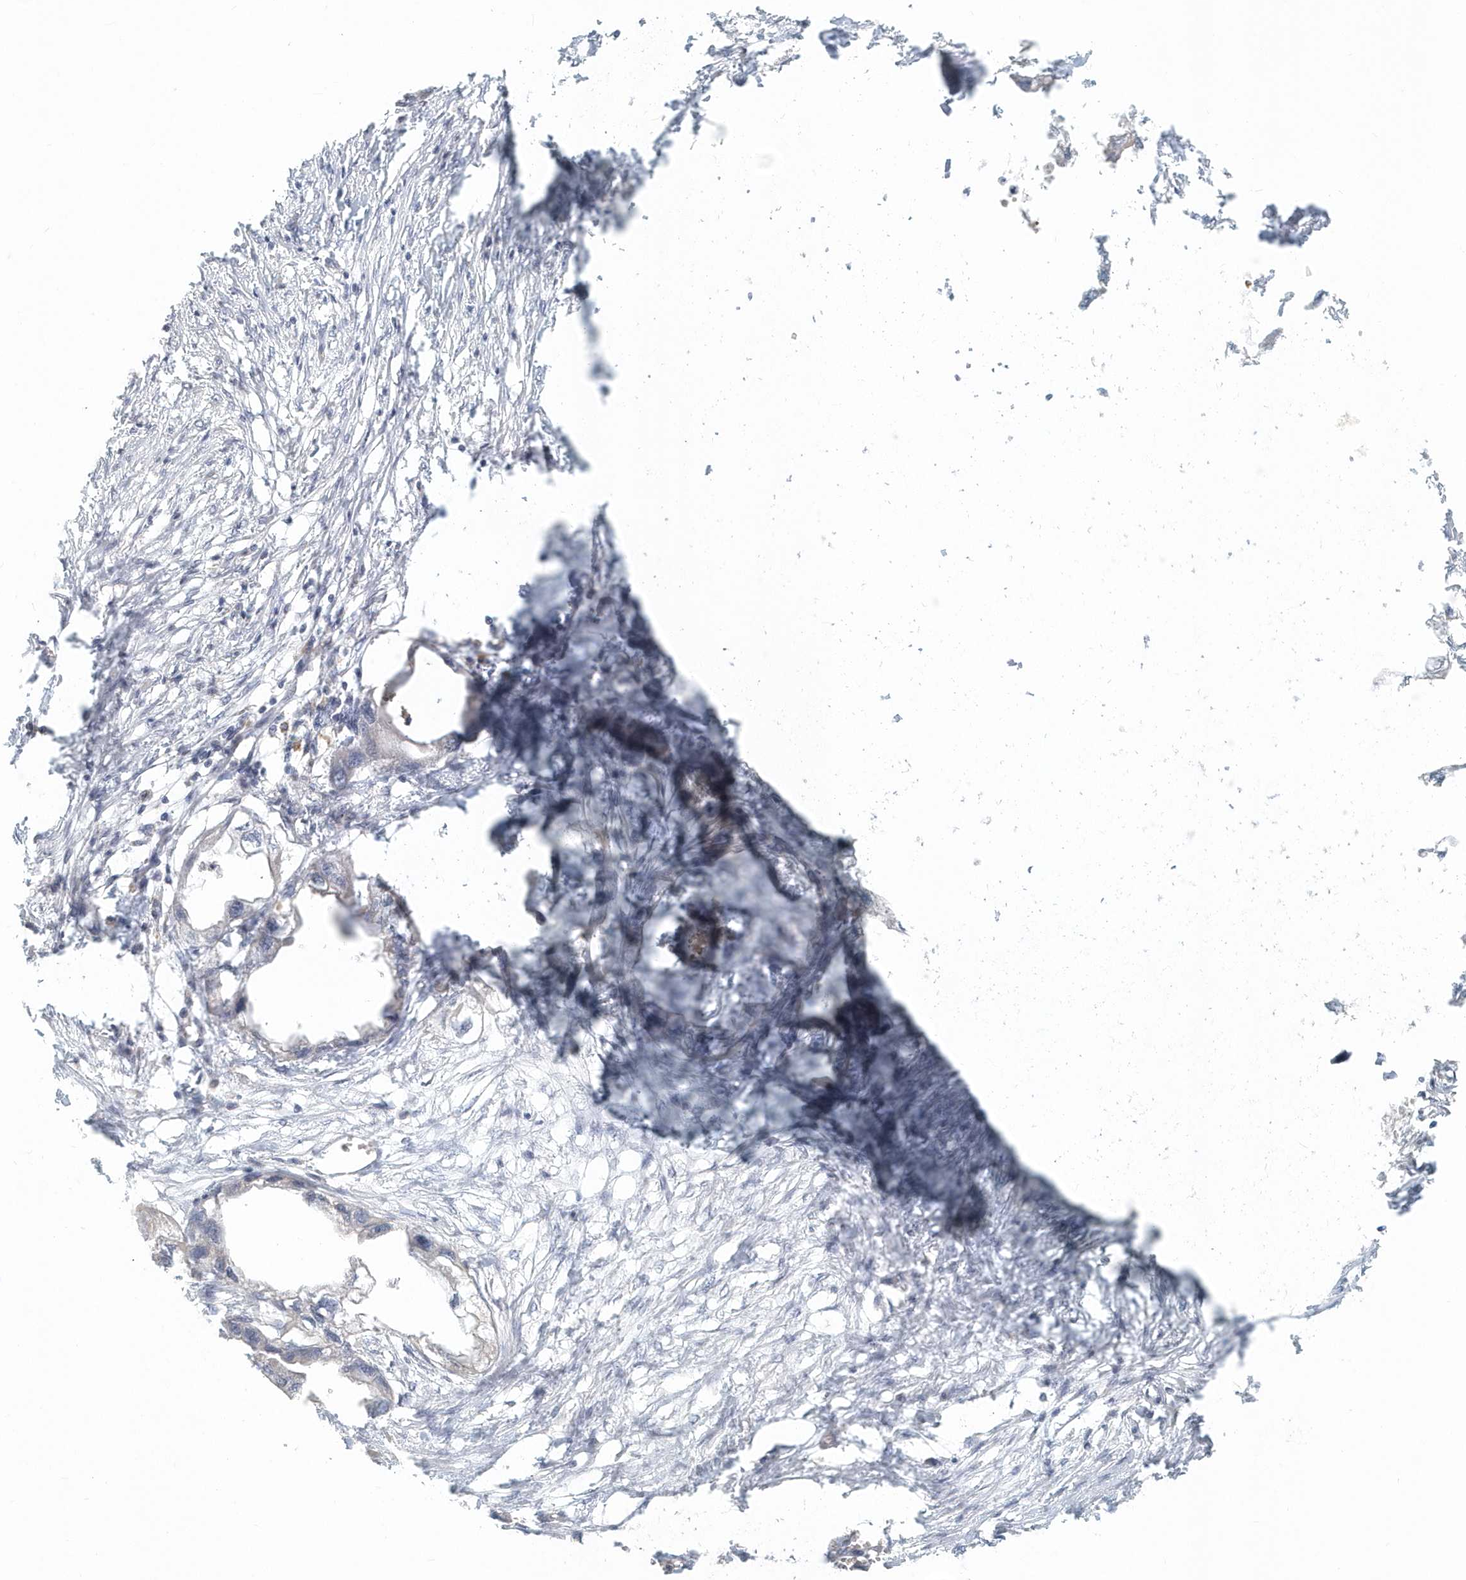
{"staining": {"intensity": "negative", "quantity": "none", "location": "none"}, "tissue": "endometrial cancer", "cell_type": "Tumor cells", "image_type": "cancer", "snomed": [{"axis": "morphology", "description": "Adenocarcinoma, NOS"}, {"axis": "morphology", "description": "Adenocarcinoma, metastatic, NOS"}, {"axis": "topography", "description": "Adipose tissue"}, {"axis": "topography", "description": "Endometrium"}], "caption": "Protein analysis of endometrial cancer (metastatic adenocarcinoma) exhibits no significant expression in tumor cells. (Stains: DAB (3,3'-diaminobenzidine) IHC with hematoxylin counter stain, Microscopy: brightfield microscopy at high magnification).", "gene": "NAPB", "patient": {"sex": "female", "age": 67}}